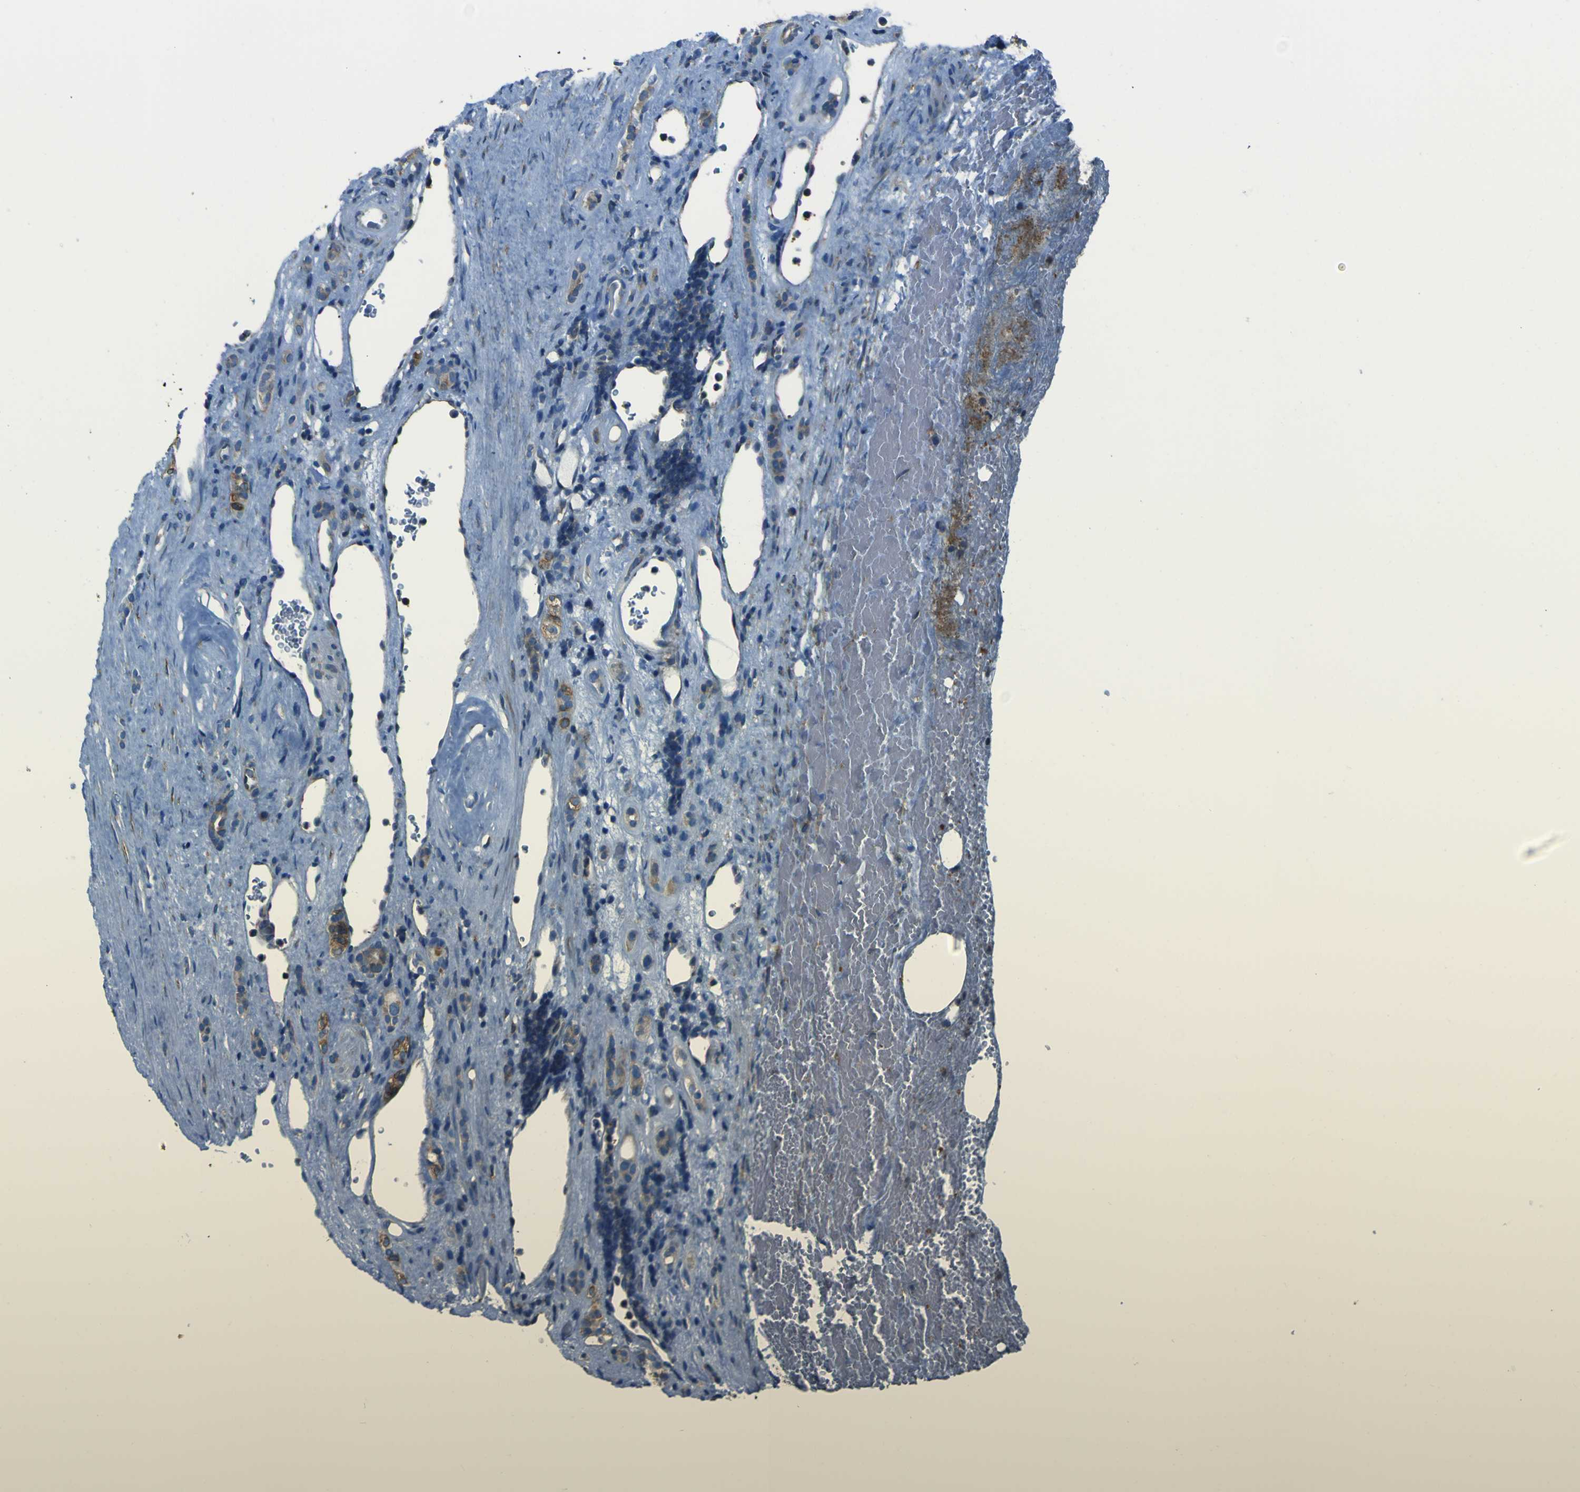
{"staining": {"intensity": "weak", "quantity": "25%-75%", "location": "cytoplasmic/membranous"}, "tissue": "renal cancer", "cell_type": "Tumor cells", "image_type": "cancer", "snomed": [{"axis": "morphology", "description": "Adenocarcinoma, NOS"}, {"axis": "topography", "description": "Kidney"}], "caption": "This histopathology image shows IHC staining of human adenocarcinoma (renal), with low weak cytoplasmic/membranous expression in approximately 25%-75% of tumor cells.", "gene": "STIM1", "patient": {"sex": "female", "age": 69}}